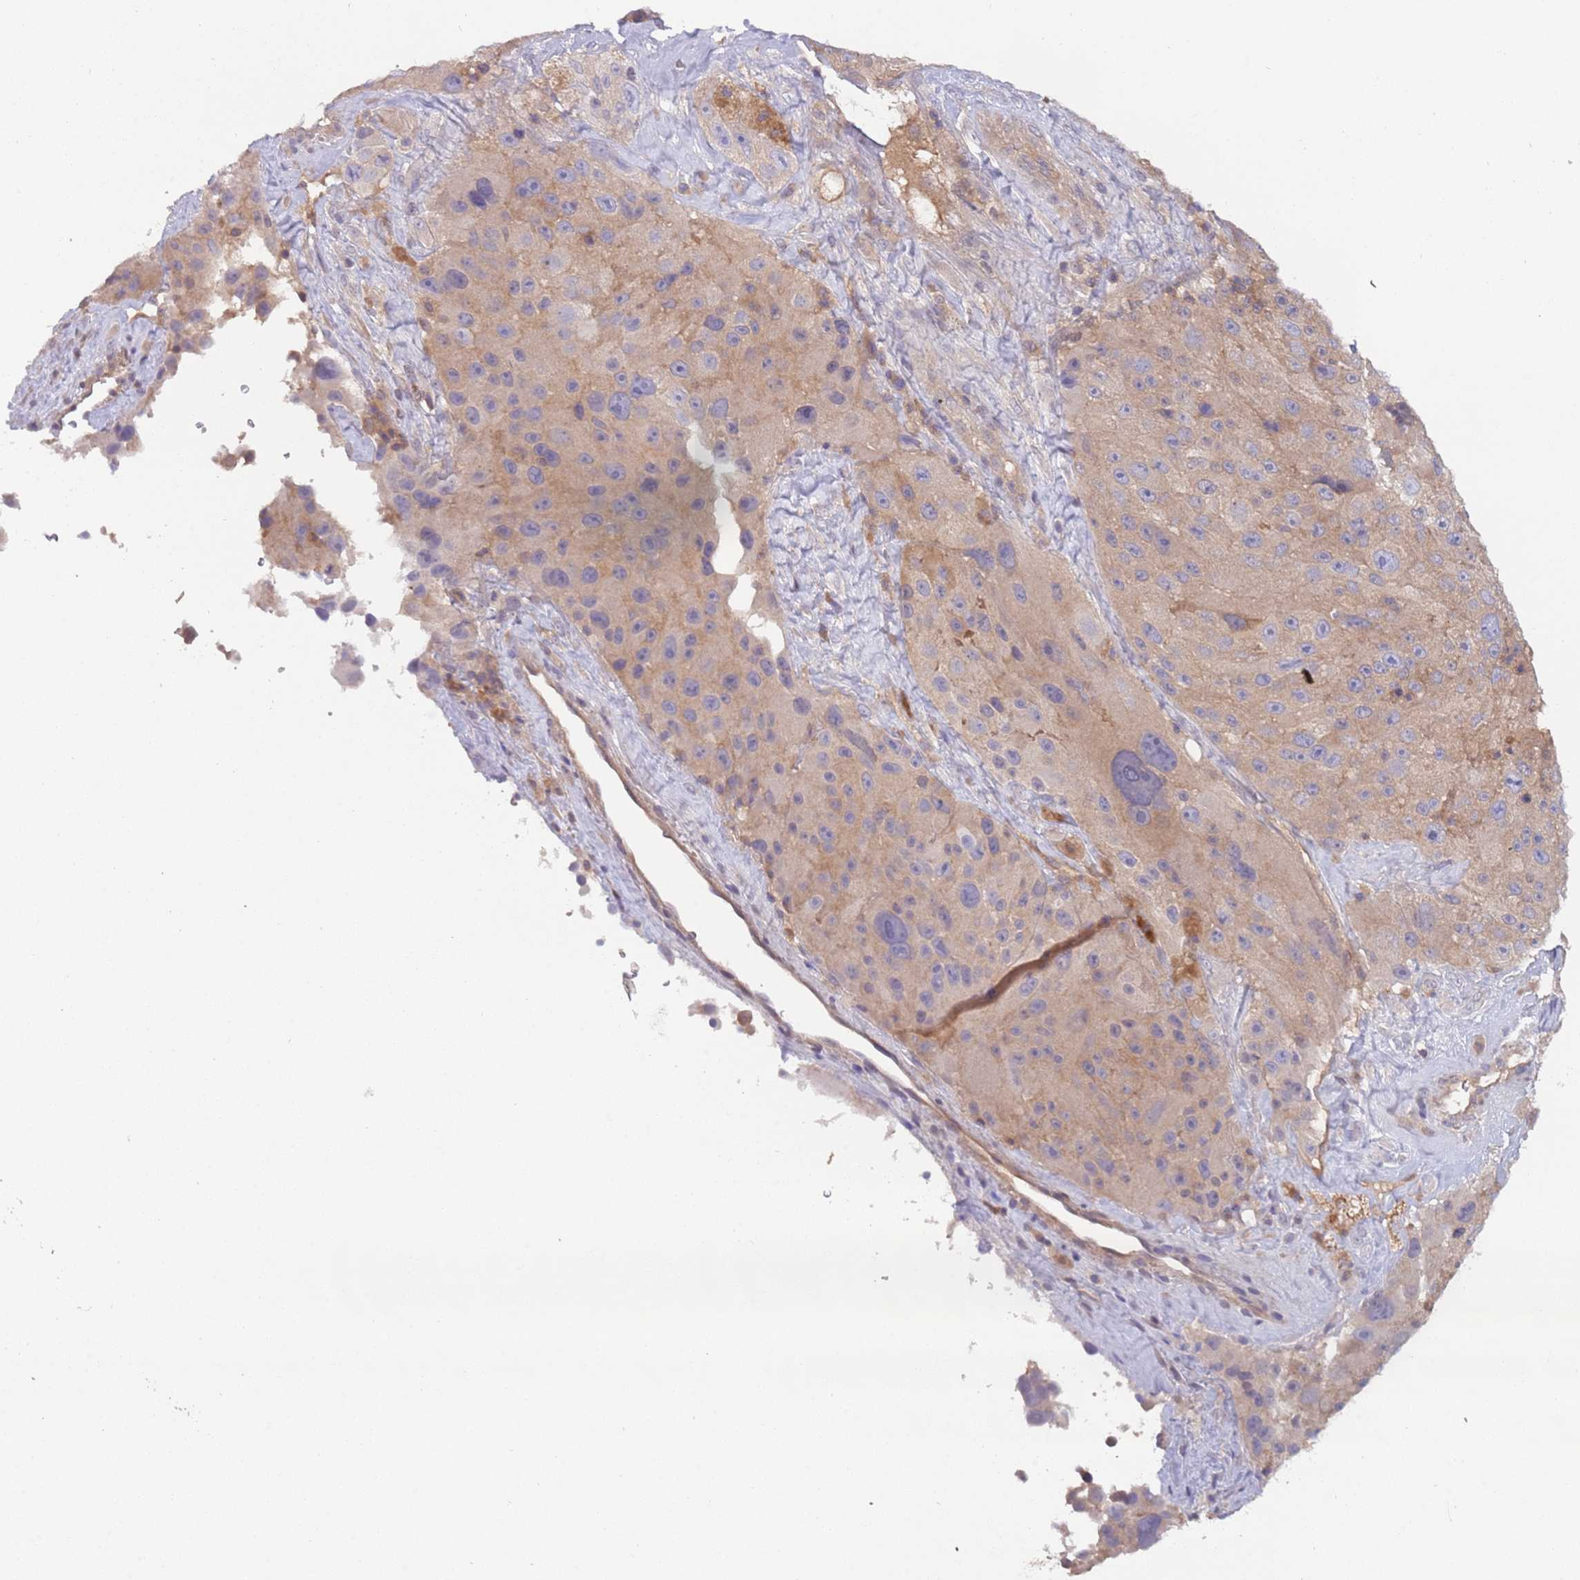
{"staining": {"intensity": "moderate", "quantity": ">75%", "location": "cytoplasmic/membranous"}, "tissue": "melanoma", "cell_type": "Tumor cells", "image_type": "cancer", "snomed": [{"axis": "morphology", "description": "Malignant melanoma, Metastatic site"}, {"axis": "topography", "description": "Lymph node"}], "caption": "Immunohistochemistry (IHC) of human malignant melanoma (metastatic site) displays medium levels of moderate cytoplasmic/membranous staining in about >75% of tumor cells.", "gene": "GSDMD", "patient": {"sex": "male", "age": 62}}